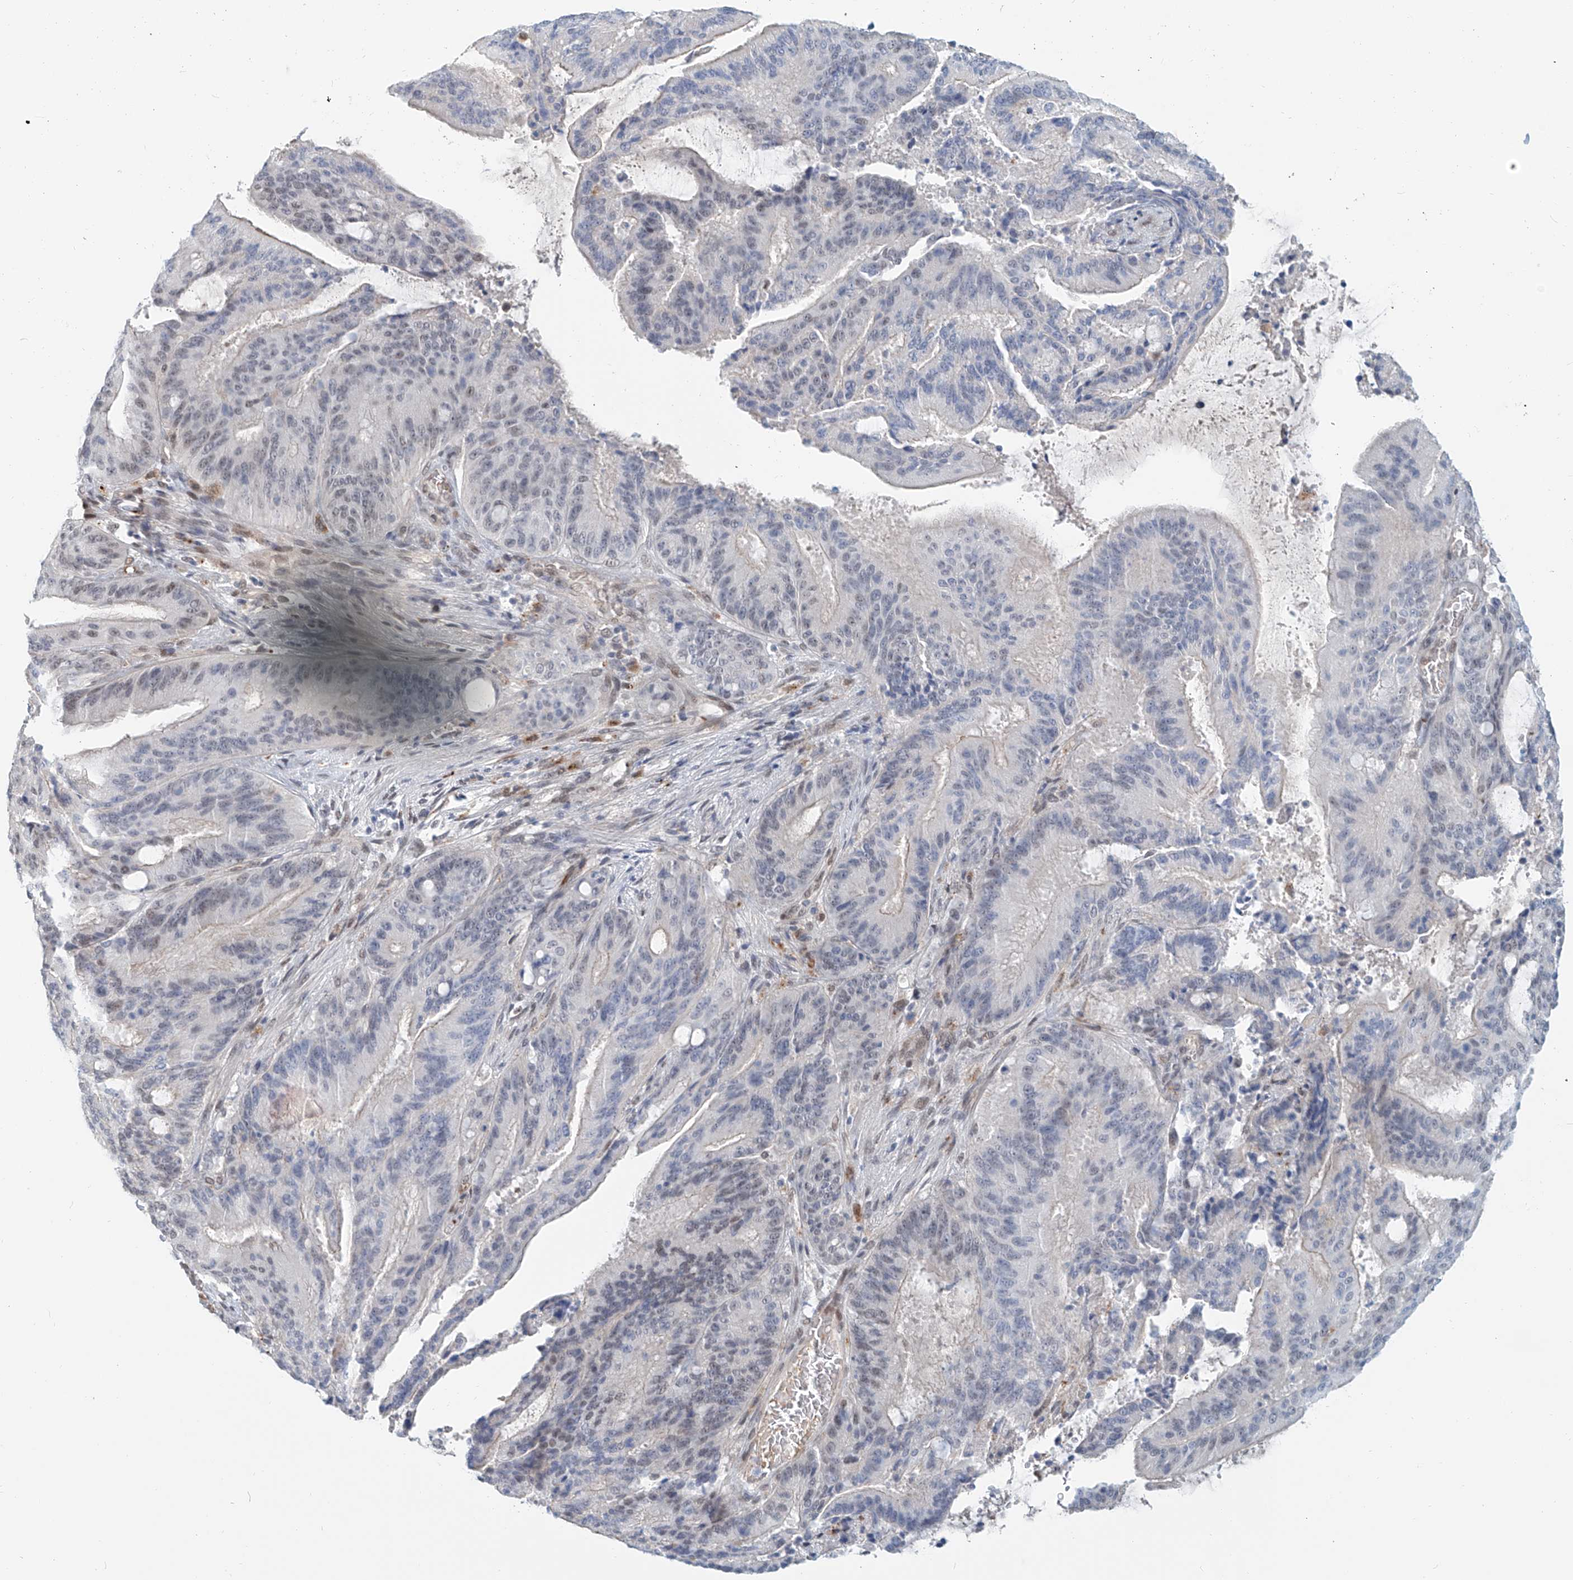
{"staining": {"intensity": "negative", "quantity": "none", "location": "none"}, "tissue": "liver cancer", "cell_type": "Tumor cells", "image_type": "cancer", "snomed": [{"axis": "morphology", "description": "Normal tissue, NOS"}, {"axis": "morphology", "description": "Cholangiocarcinoma"}, {"axis": "topography", "description": "Liver"}, {"axis": "topography", "description": "Peripheral nerve tissue"}], "caption": "High power microscopy image of an IHC micrograph of liver cholangiocarcinoma, revealing no significant expression in tumor cells.", "gene": "SASH1", "patient": {"sex": "female", "age": 73}}